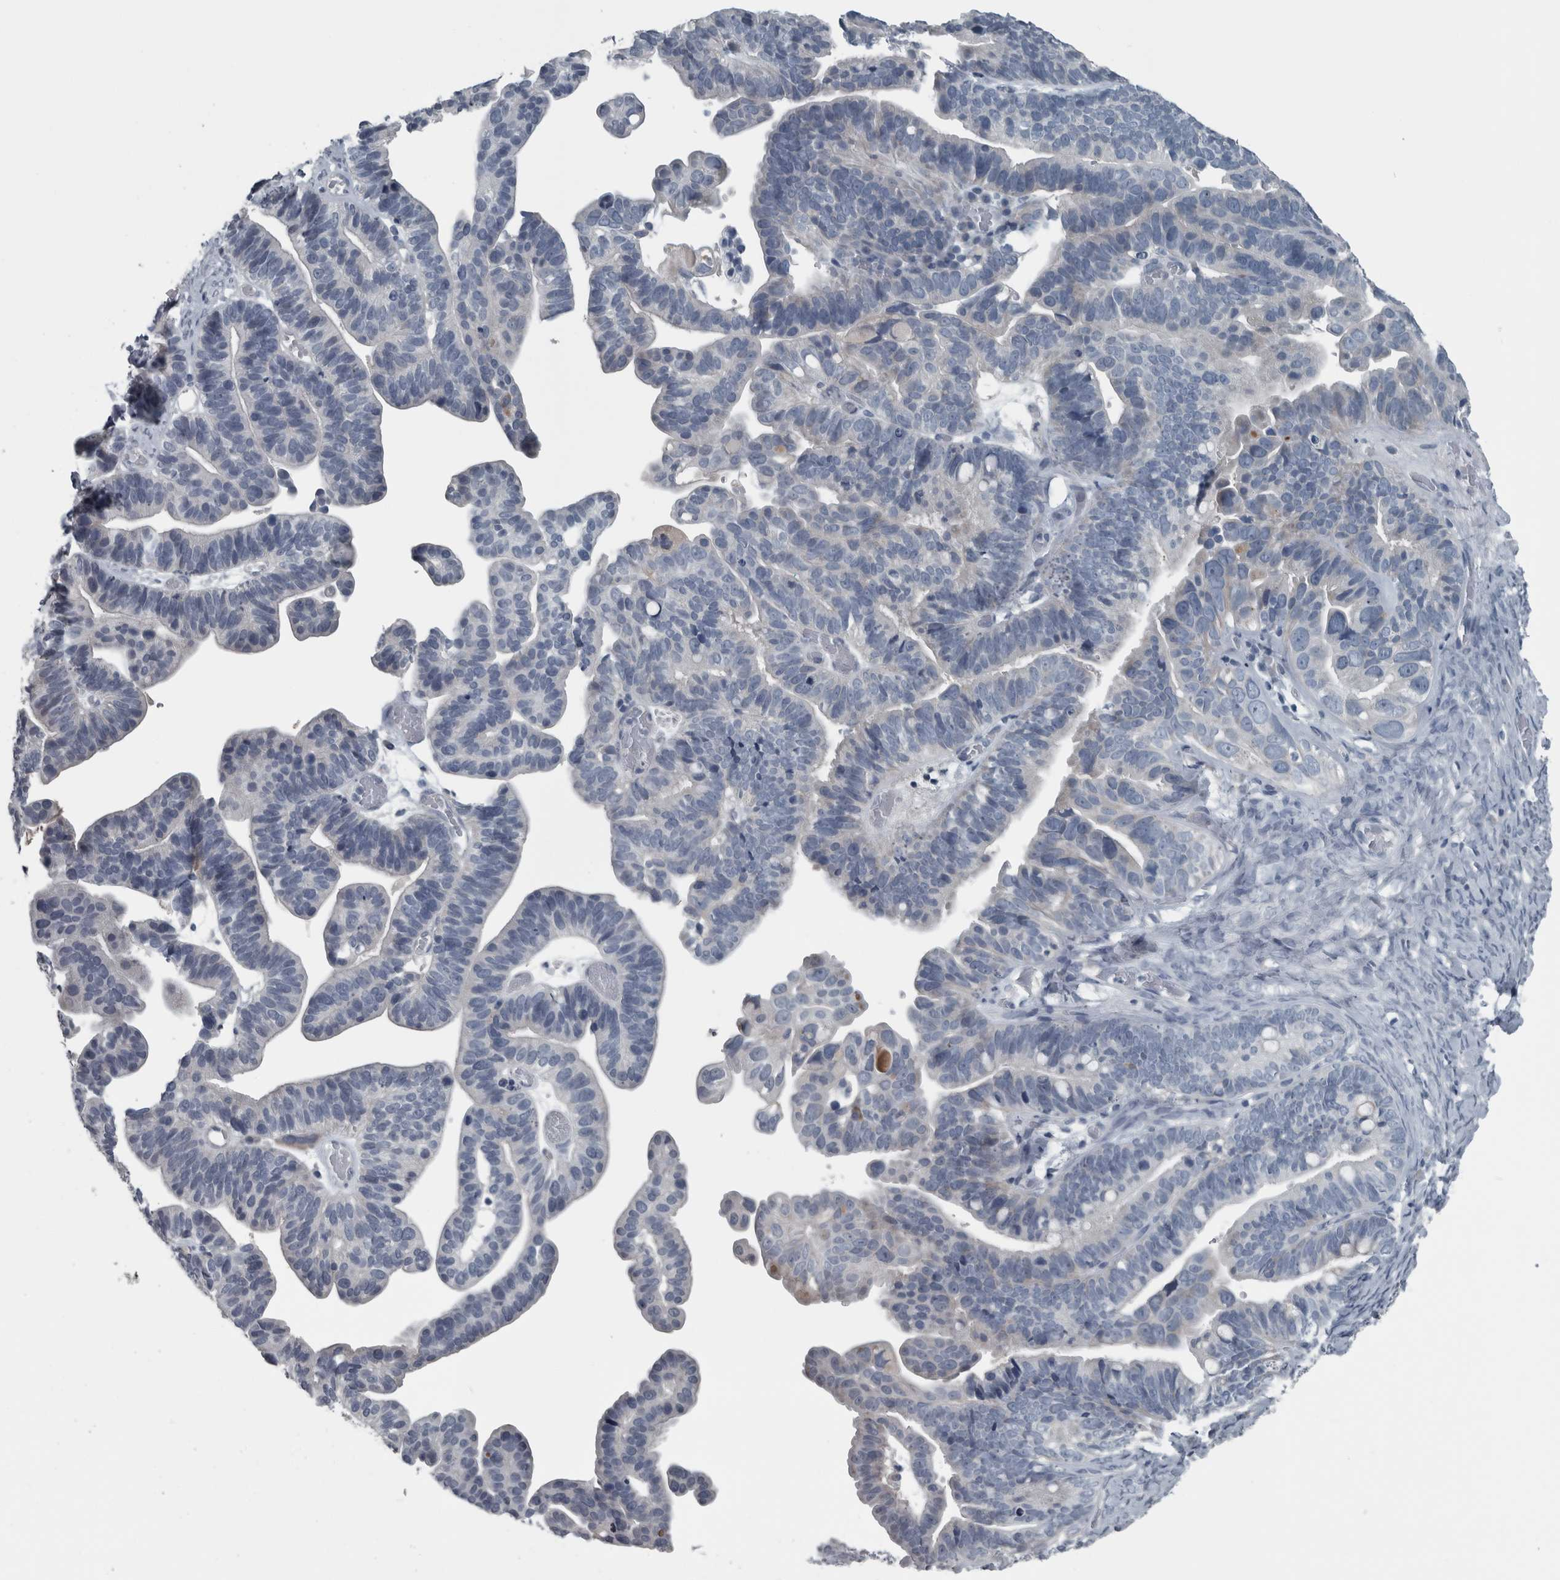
{"staining": {"intensity": "negative", "quantity": "none", "location": "none"}, "tissue": "ovarian cancer", "cell_type": "Tumor cells", "image_type": "cancer", "snomed": [{"axis": "morphology", "description": "Cystadenocarcinoma, serous, NOS"}, {"axis": "topography", "description": "Ovary"}], "caption": "A high-resolution image shows IHC staining of ovarian serous cystadenocarcinoma, which reveals no significant expression in tumor cells.", "gene": "KRT20", "patient": {"sex": "female", "age": 56}}